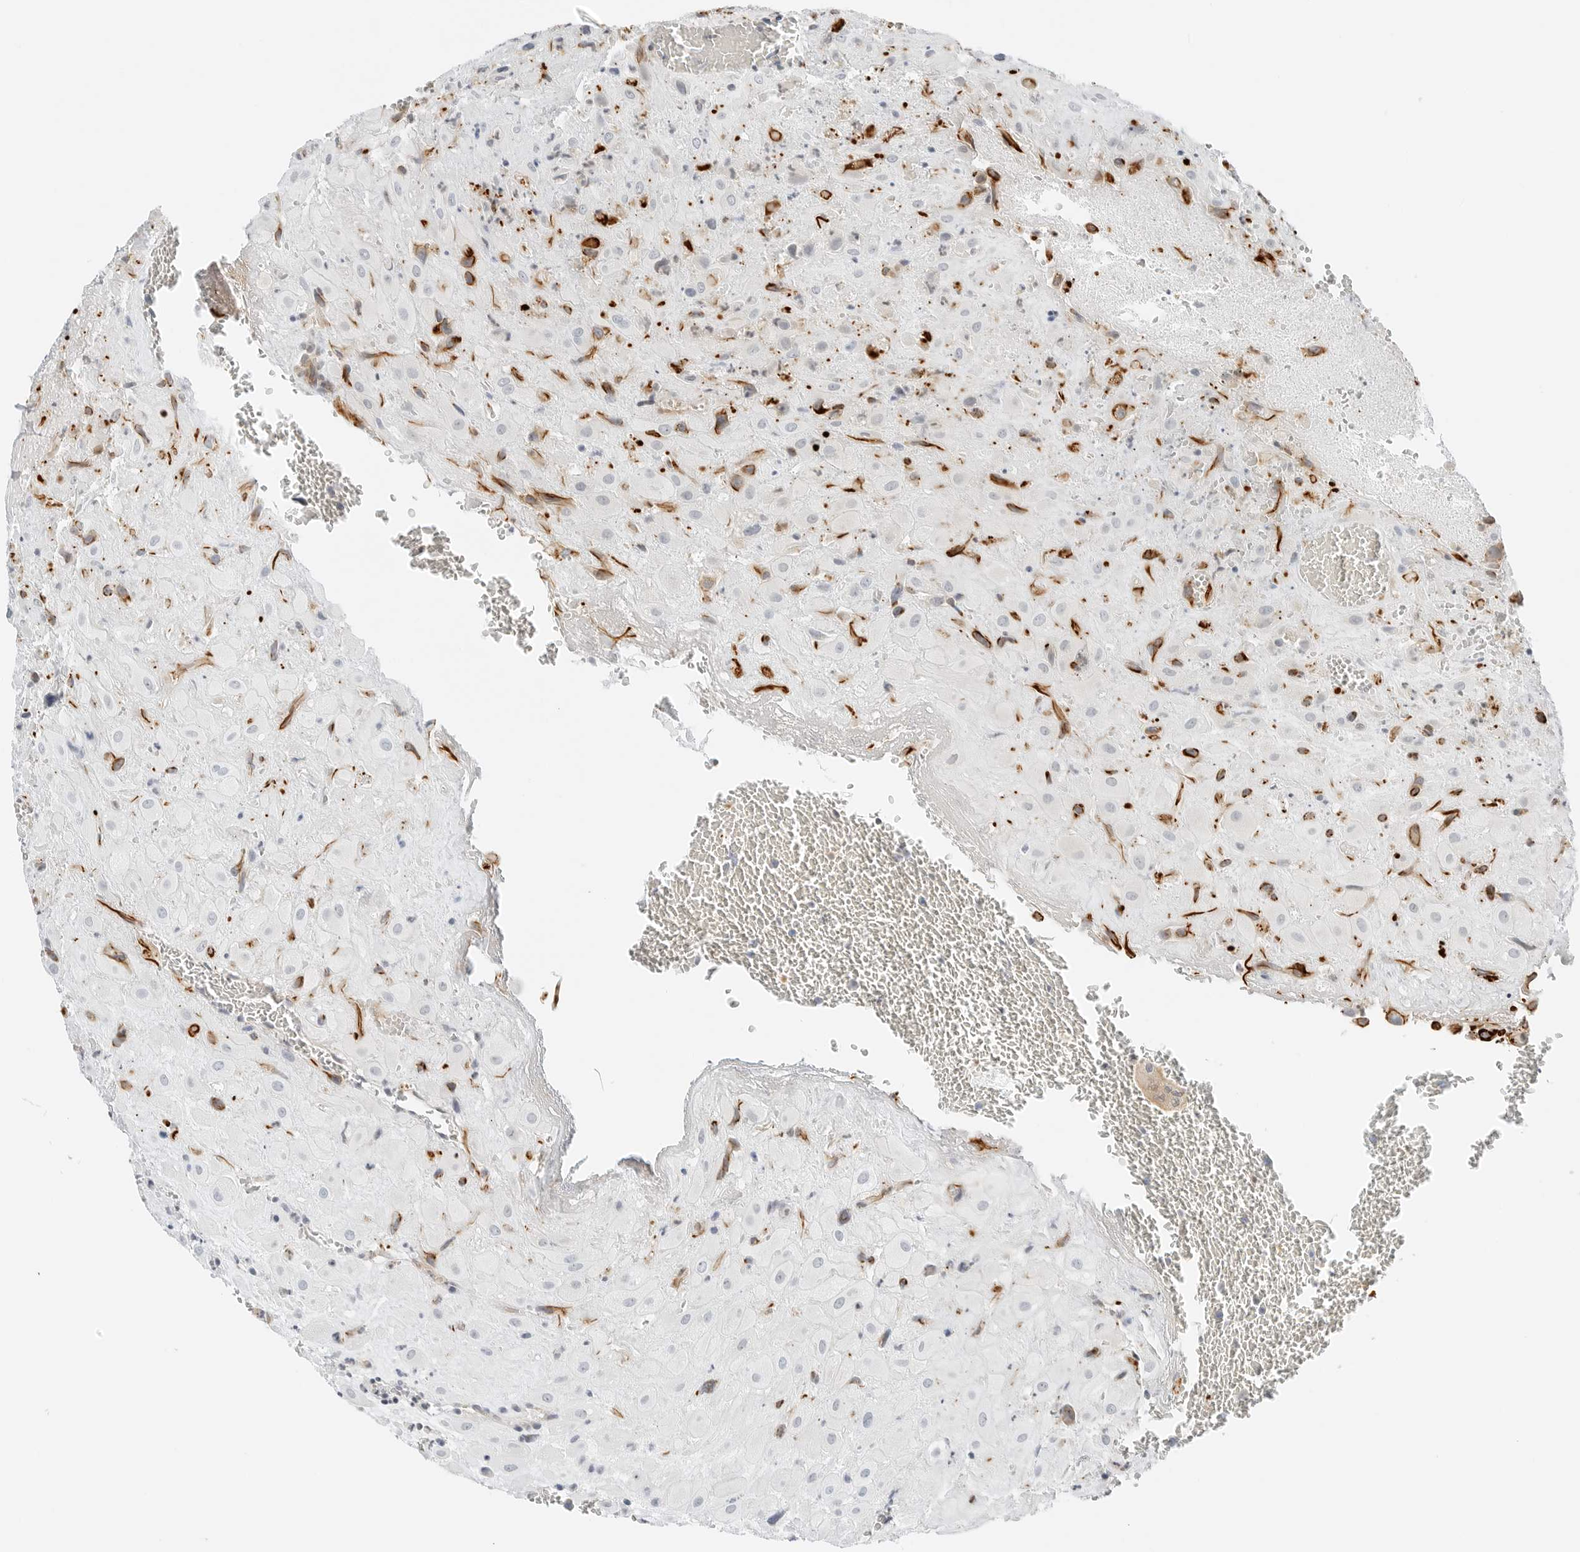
{"staining": {"intensity": "strong", "quantity": ">75%", "location": "cytoplasmic/membranous"}, "tissue": "placenta", "cell_type": "Decidual cells", "image_type": "normal", "snomed": [{"axis": "morphology", "description": "Normal tissue, NOS"}, {"axis": "topography", "description": "Placenta"}], "caption": "The immunohistochemical stain shows strong cytoplasmic/membranous expression in decidual cells of benign placenta. Using DAB (brown) and hematoxylin (blue) stains, captured at high magnification using brightfield microscopy.", "gene": "IQCC", "patient": {"sex": "female", "age": 35}}